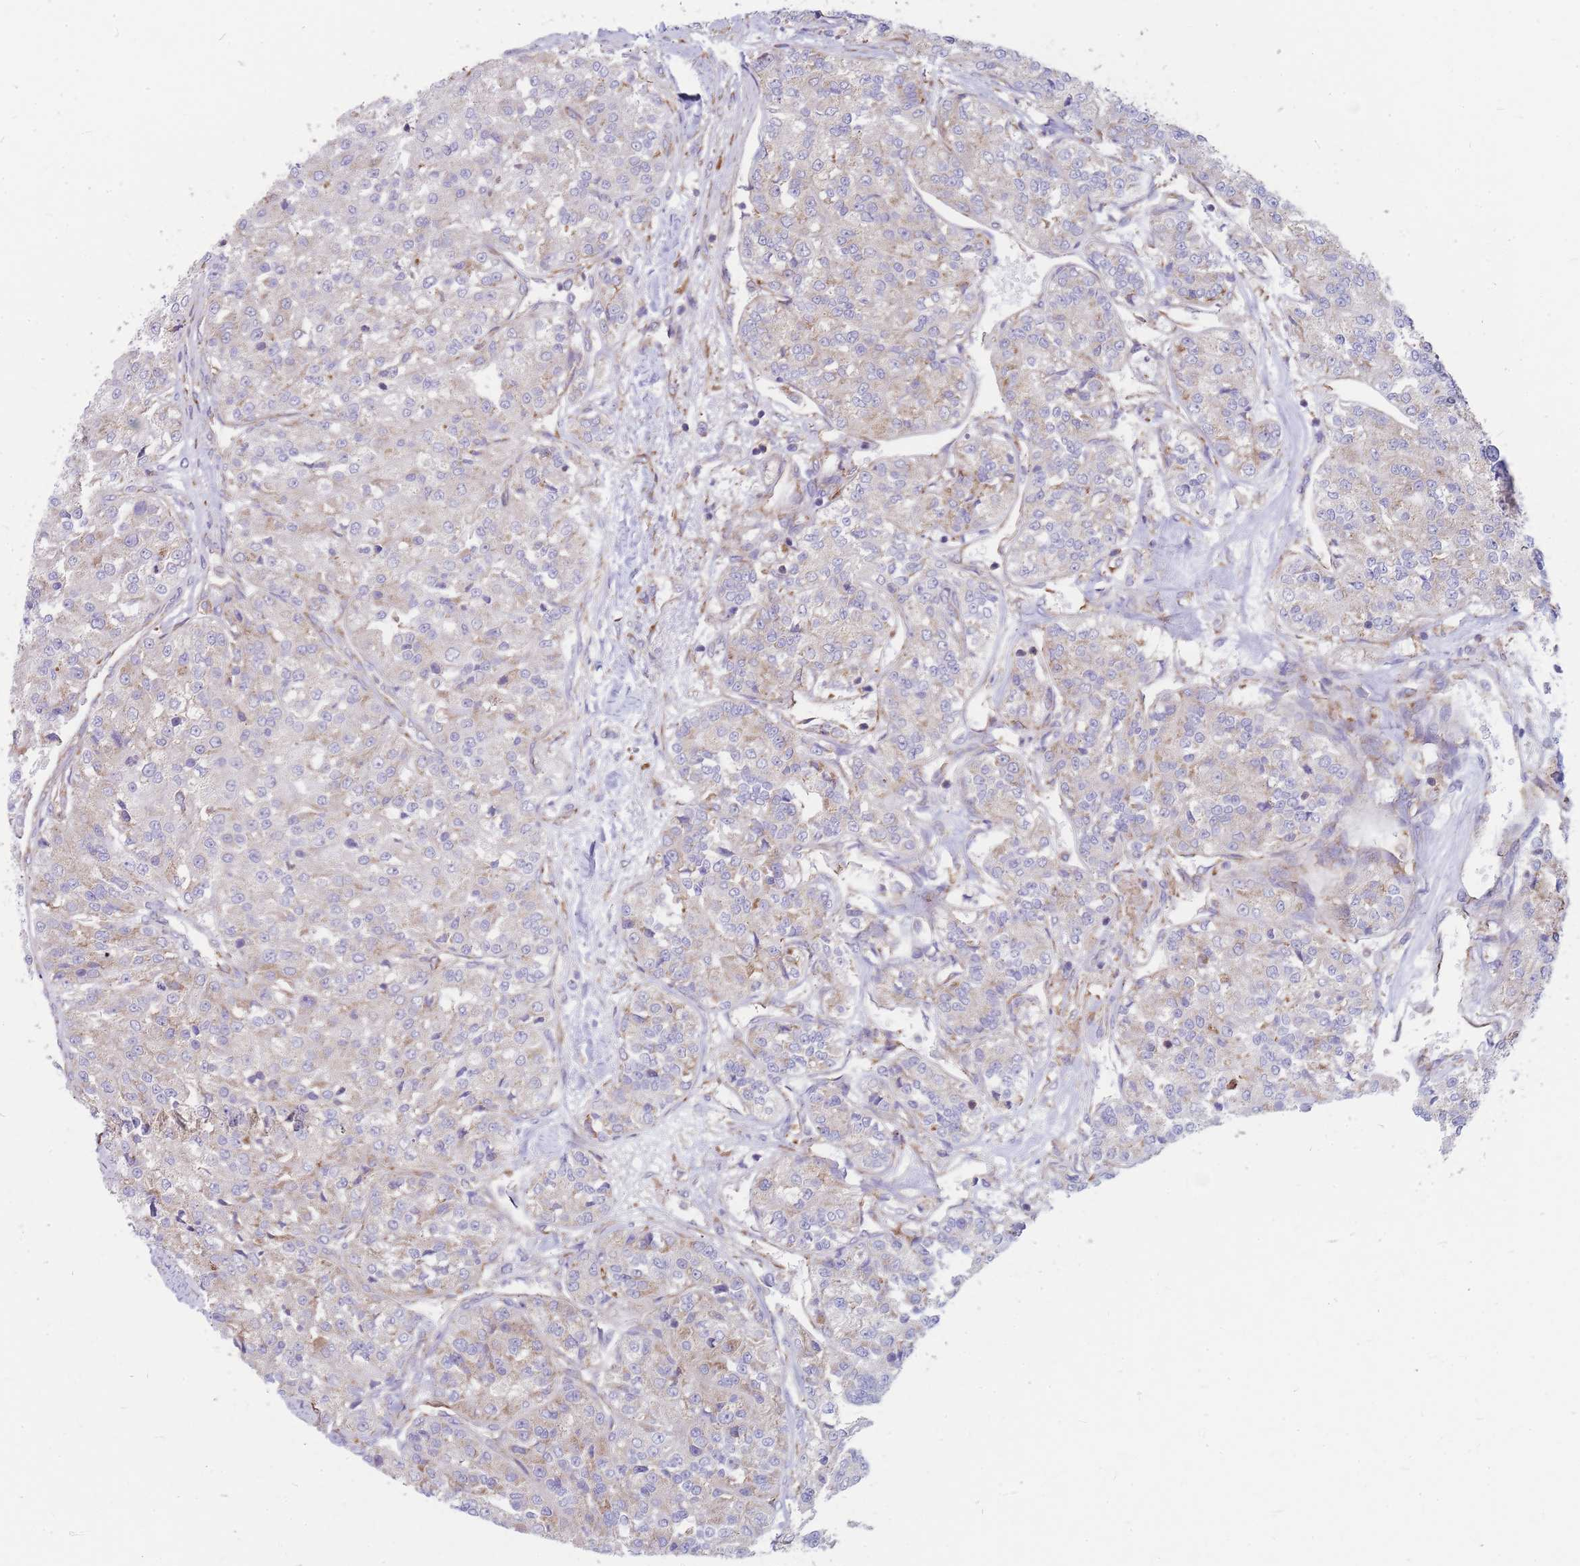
{"staining": {"intensity": "weak", "quantity": "<25%", "location": "cytoplasmic/membranous"}, "tissue": "renal cancer", "cell_type": "Tumor cells", "image_type": "cancer", "snomed": [{"axis": "morphology", "description": "Adenocarcinoma, NOS"}, {"axis": "topography", "description": "Kidney"}], "caption": "Renal cancer (adenocarcinoma) stained for a protein using immunohistochemistry demonstrates no positivity tumor cells.", "gene": "RPL8", "patient": {"sex": "female", "age": 63}}